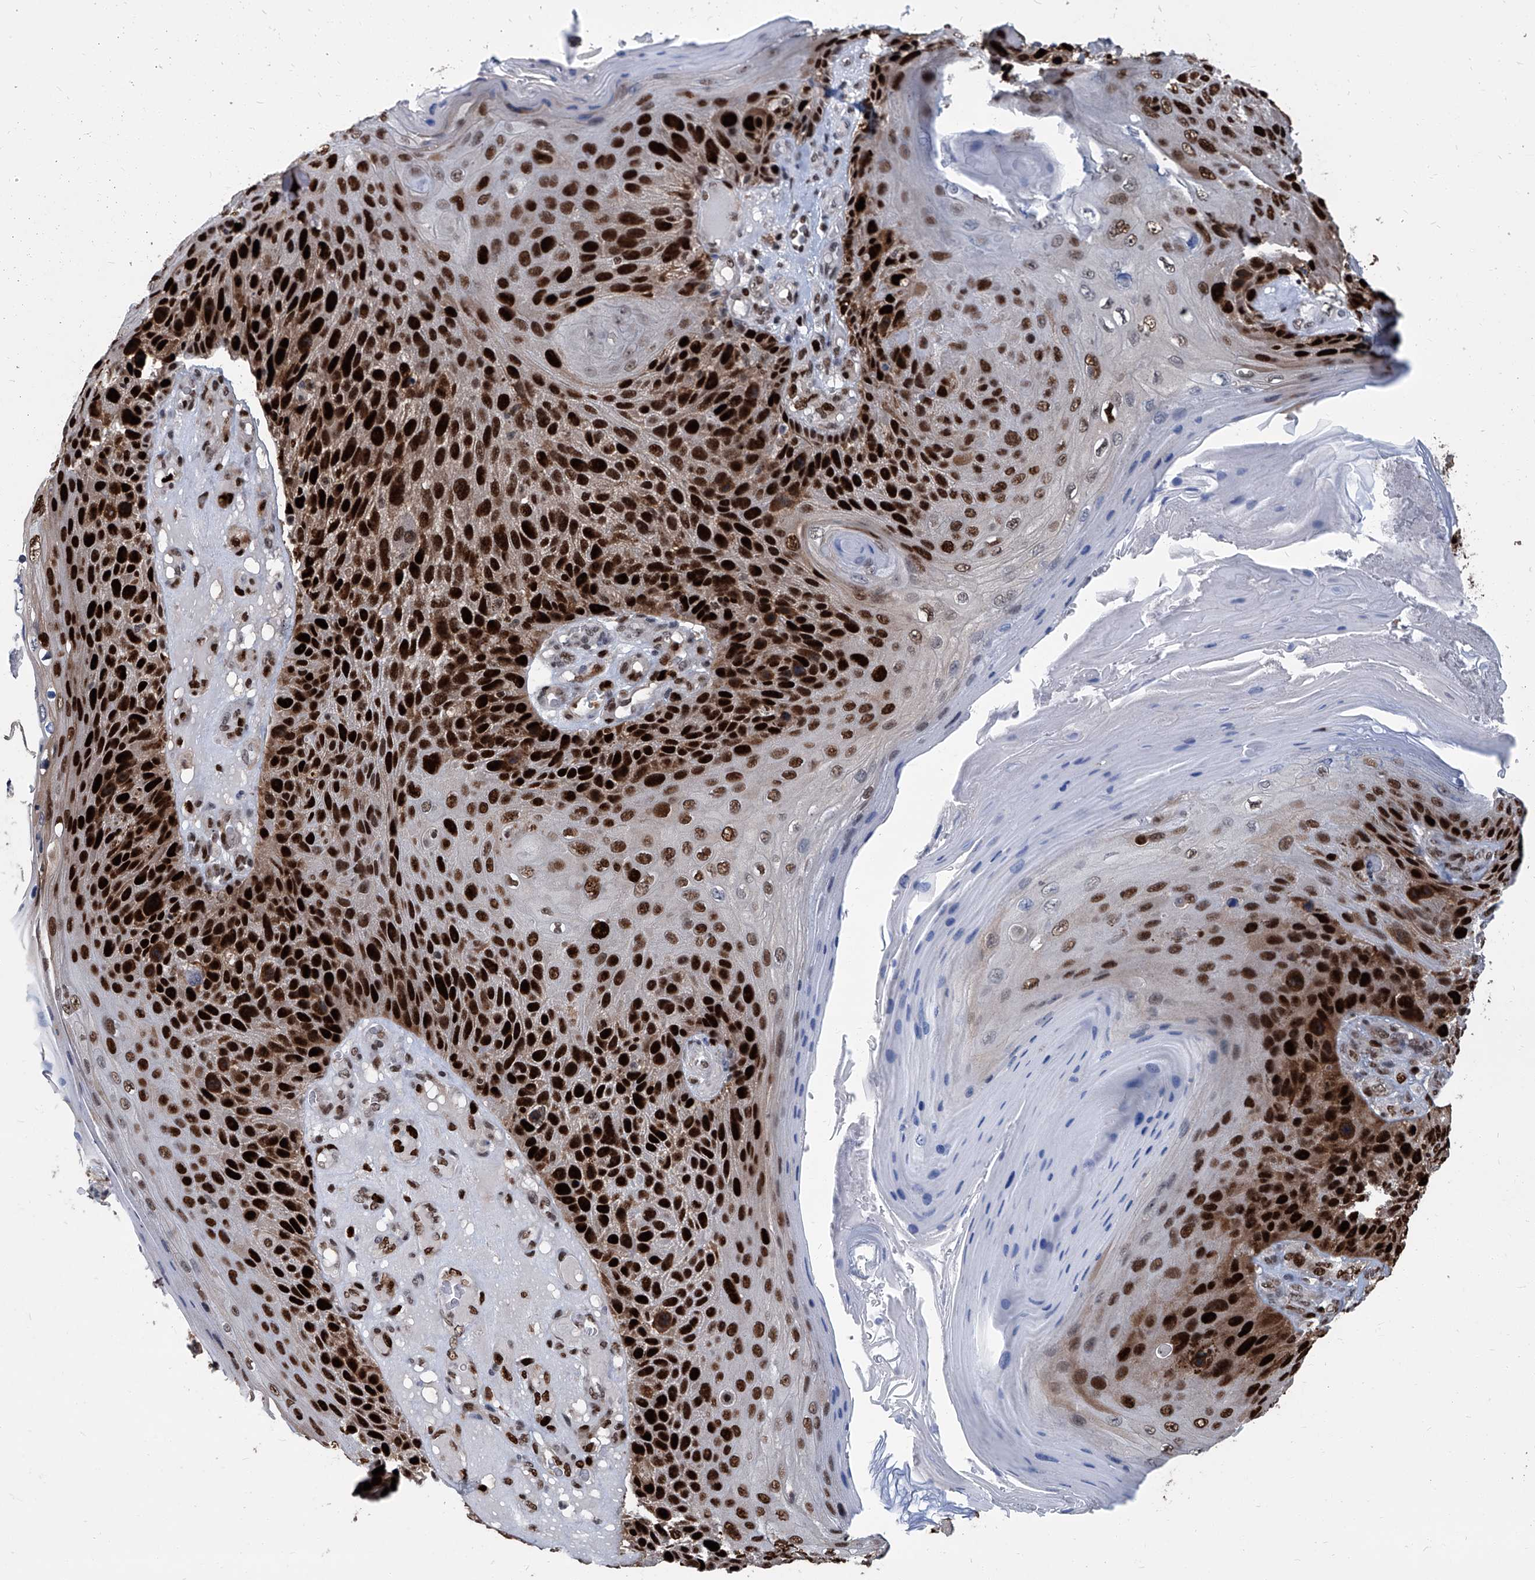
{"staining": {"intensity": "strong", "quantity": ">75%", "location": "cytoplasmic/membranous,nuclear"}, "tissue": "skin cancer", "cell_type": "Tumor cells", "image_type": "cancer", "snomed": [{"axis": "morphology", "description": "Squamous cell carcinoma, NOS"}, {"axis": "topography", "description": "Skin"}], "caption": "Squamous cell carcinoma (skin) tissue reveals strong cytoplasmic/membranous and nuclear positivity in approximately >75% of tumor cells, visualized by immunohistochemistry.", "gene": "PCNA", "patient": {"sex": "female", "age": 88}}